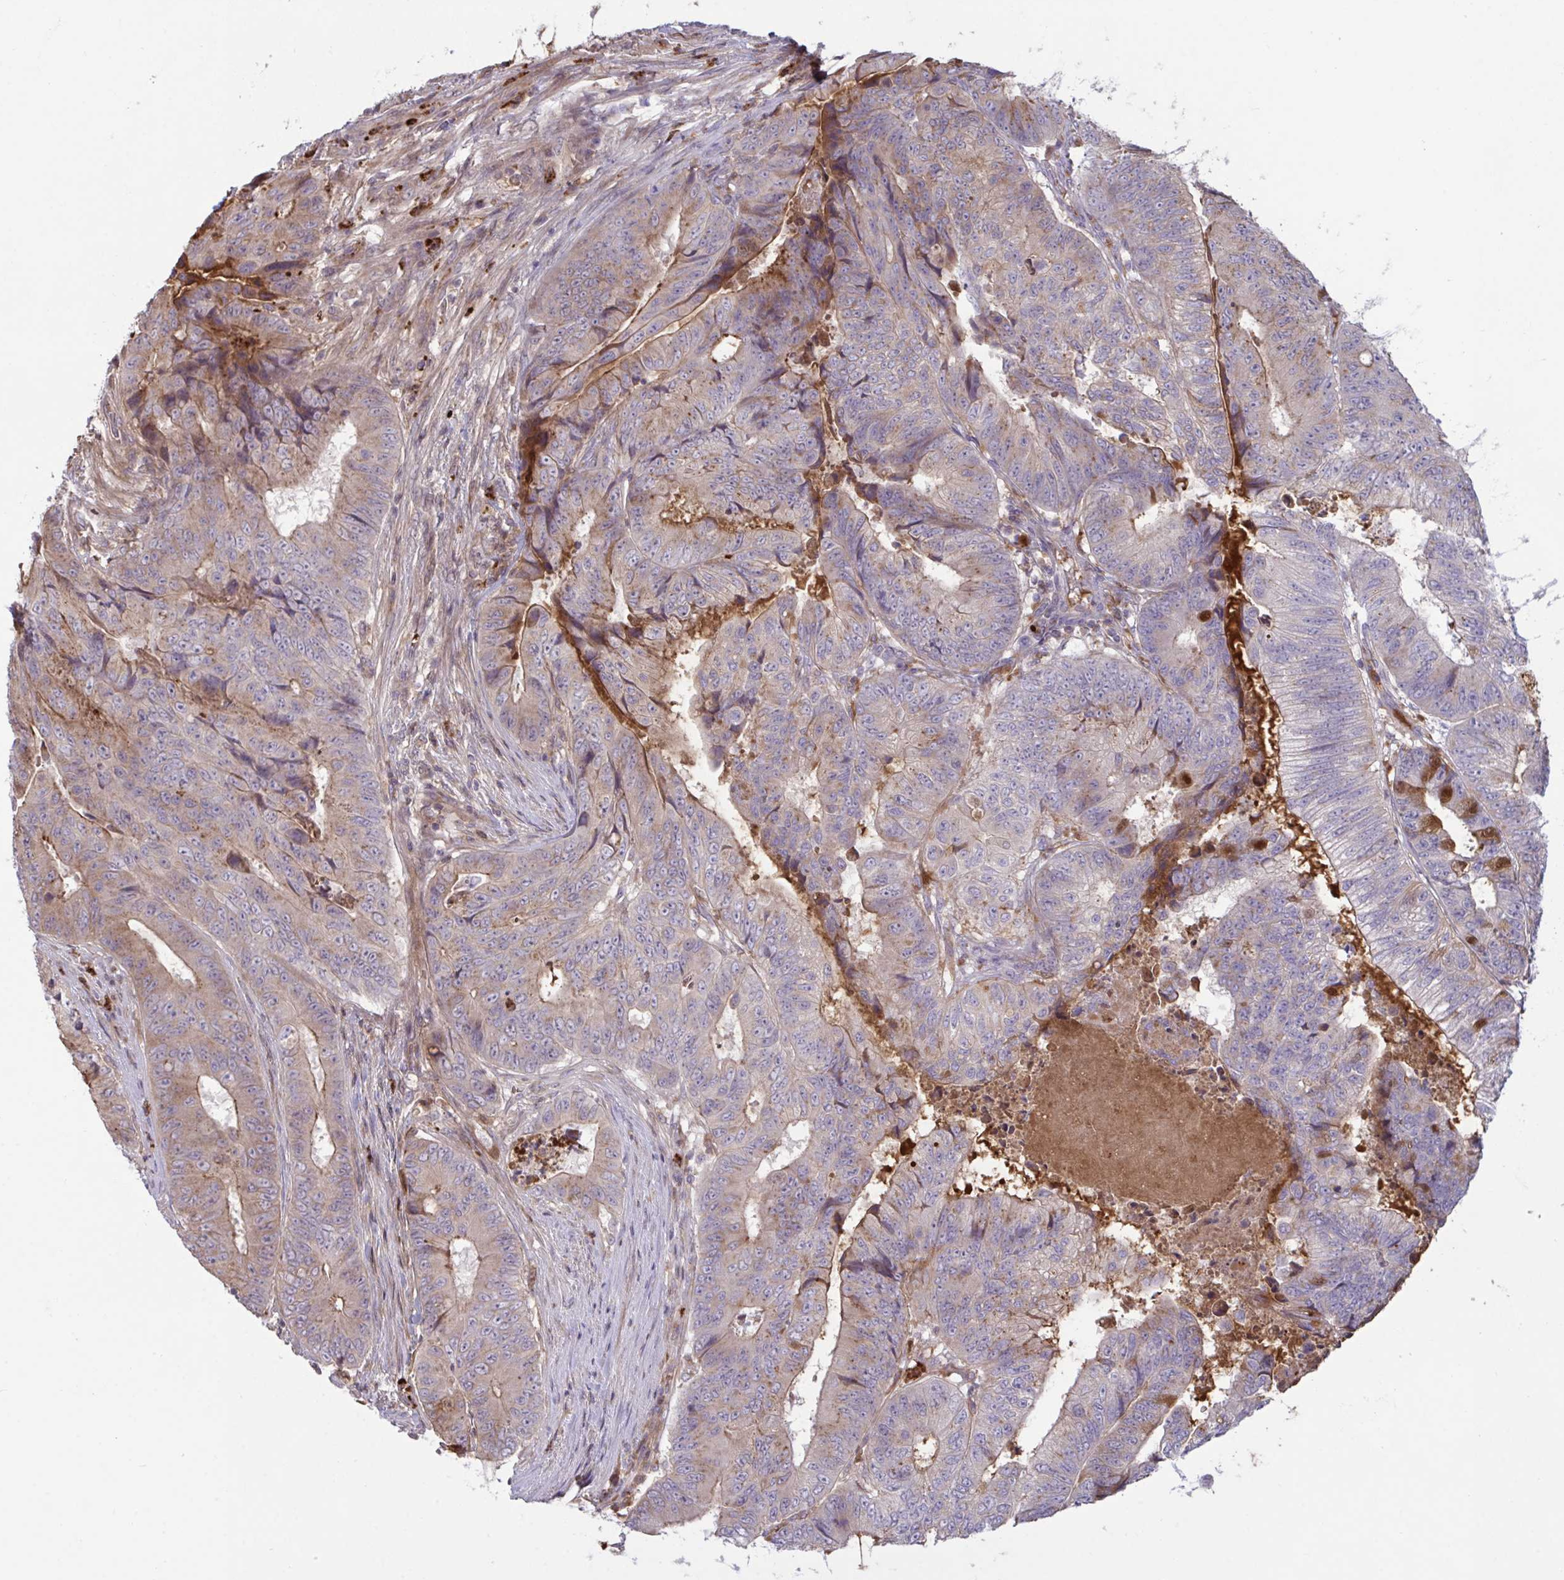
{"staining": {"intensity": "weak", "quantity": "25%-75%", "location": "cytoplasmic/membranous"}, "tissue": "colorectal cancer", "cell_type": "Tumor cells", "image_type": "cancer", "snomed": [{"axis": "morphology", "description": "Adenocarcinoma, NOS"}, {"axis": "topography", "description": "Colon"}], "caption": "Immunohistochemical staining of human colorectal cancer (adenocarcinoma) exhibits low levels of weak cytoplasmic/membranous expression in about 25%-75% of tumor cells.", "gene": "IL1R1", "patient": {"sex": "female", "age": 48}}